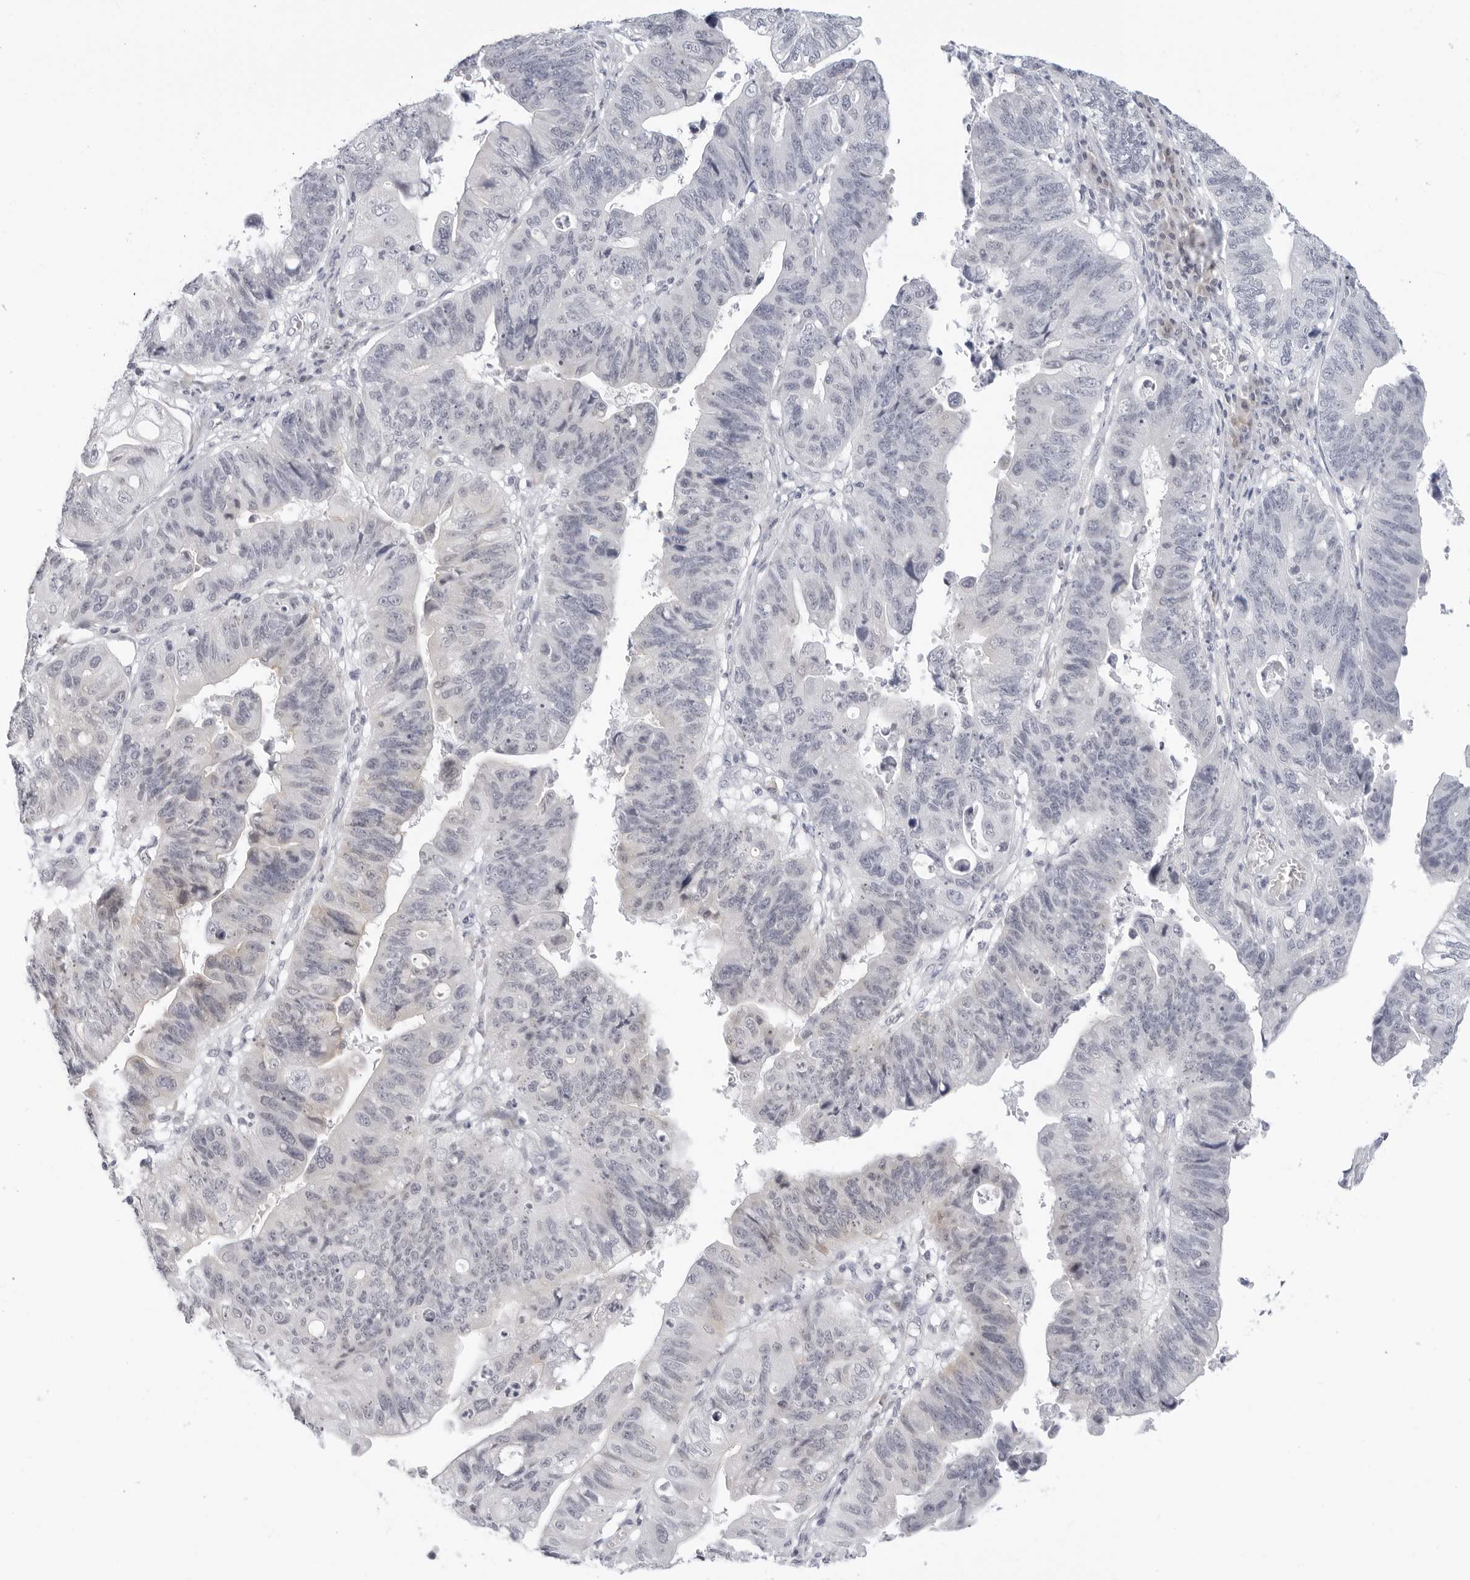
{"staining": {"intensity": "negative", "quantity": "none", "location": "none"}, "tissue": "stomach cancer", "cell_type": "Tumor cells", "image_type": "cancer", "snomed": [{"axis": "morphology", "description": "Adenocarcinoma, NOS"}, {"axis": "topography", "description": "Stomach"}], "caption": "Stomach adenocarcinoma stained for a protein using IHC exhibits no staining tumor cells.", "gene": "EDN2", "patient": {"sex": "male", "age": 59}}